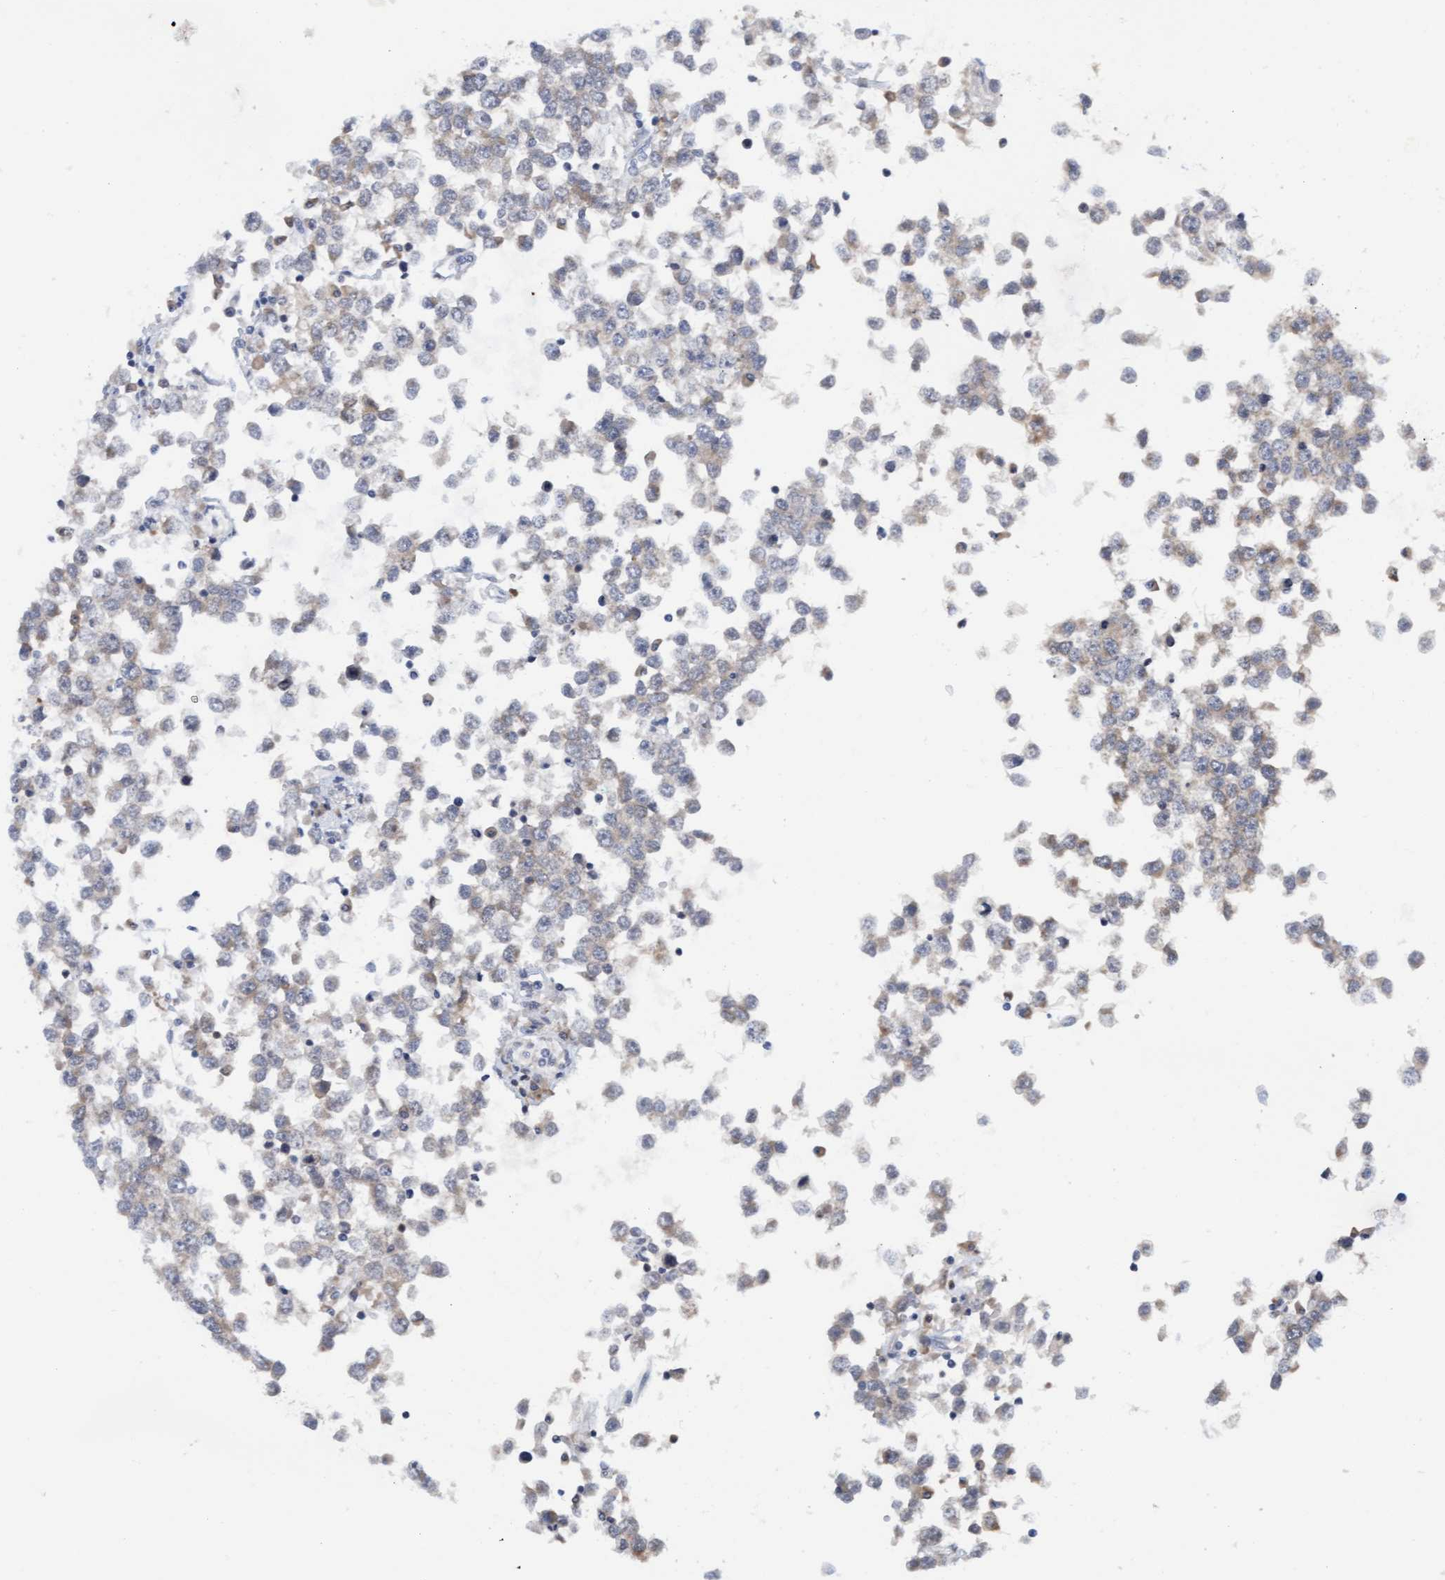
{"staining": {"intensity": "weak", "quantity": "25%-75%", "location": "cytoplasmic/membranous"}, "tissue": "testis cancer", "cell_type": "Tumor cells", "image_type": "cancer", "snomed": [{"axis": "morphology", "description": "Seminoma, NOS"}, {"axis": "topography", "description": "Testis"}], "caption": "The micrograph demonstrates immunohistochemical staining of testis cancer. There is weak cytoplasmic/membranous staining is identified in approximately 25%-75% of tumor cells.", "gene": "AMZ2", "patient": {"sex": "male", "age": 65}}